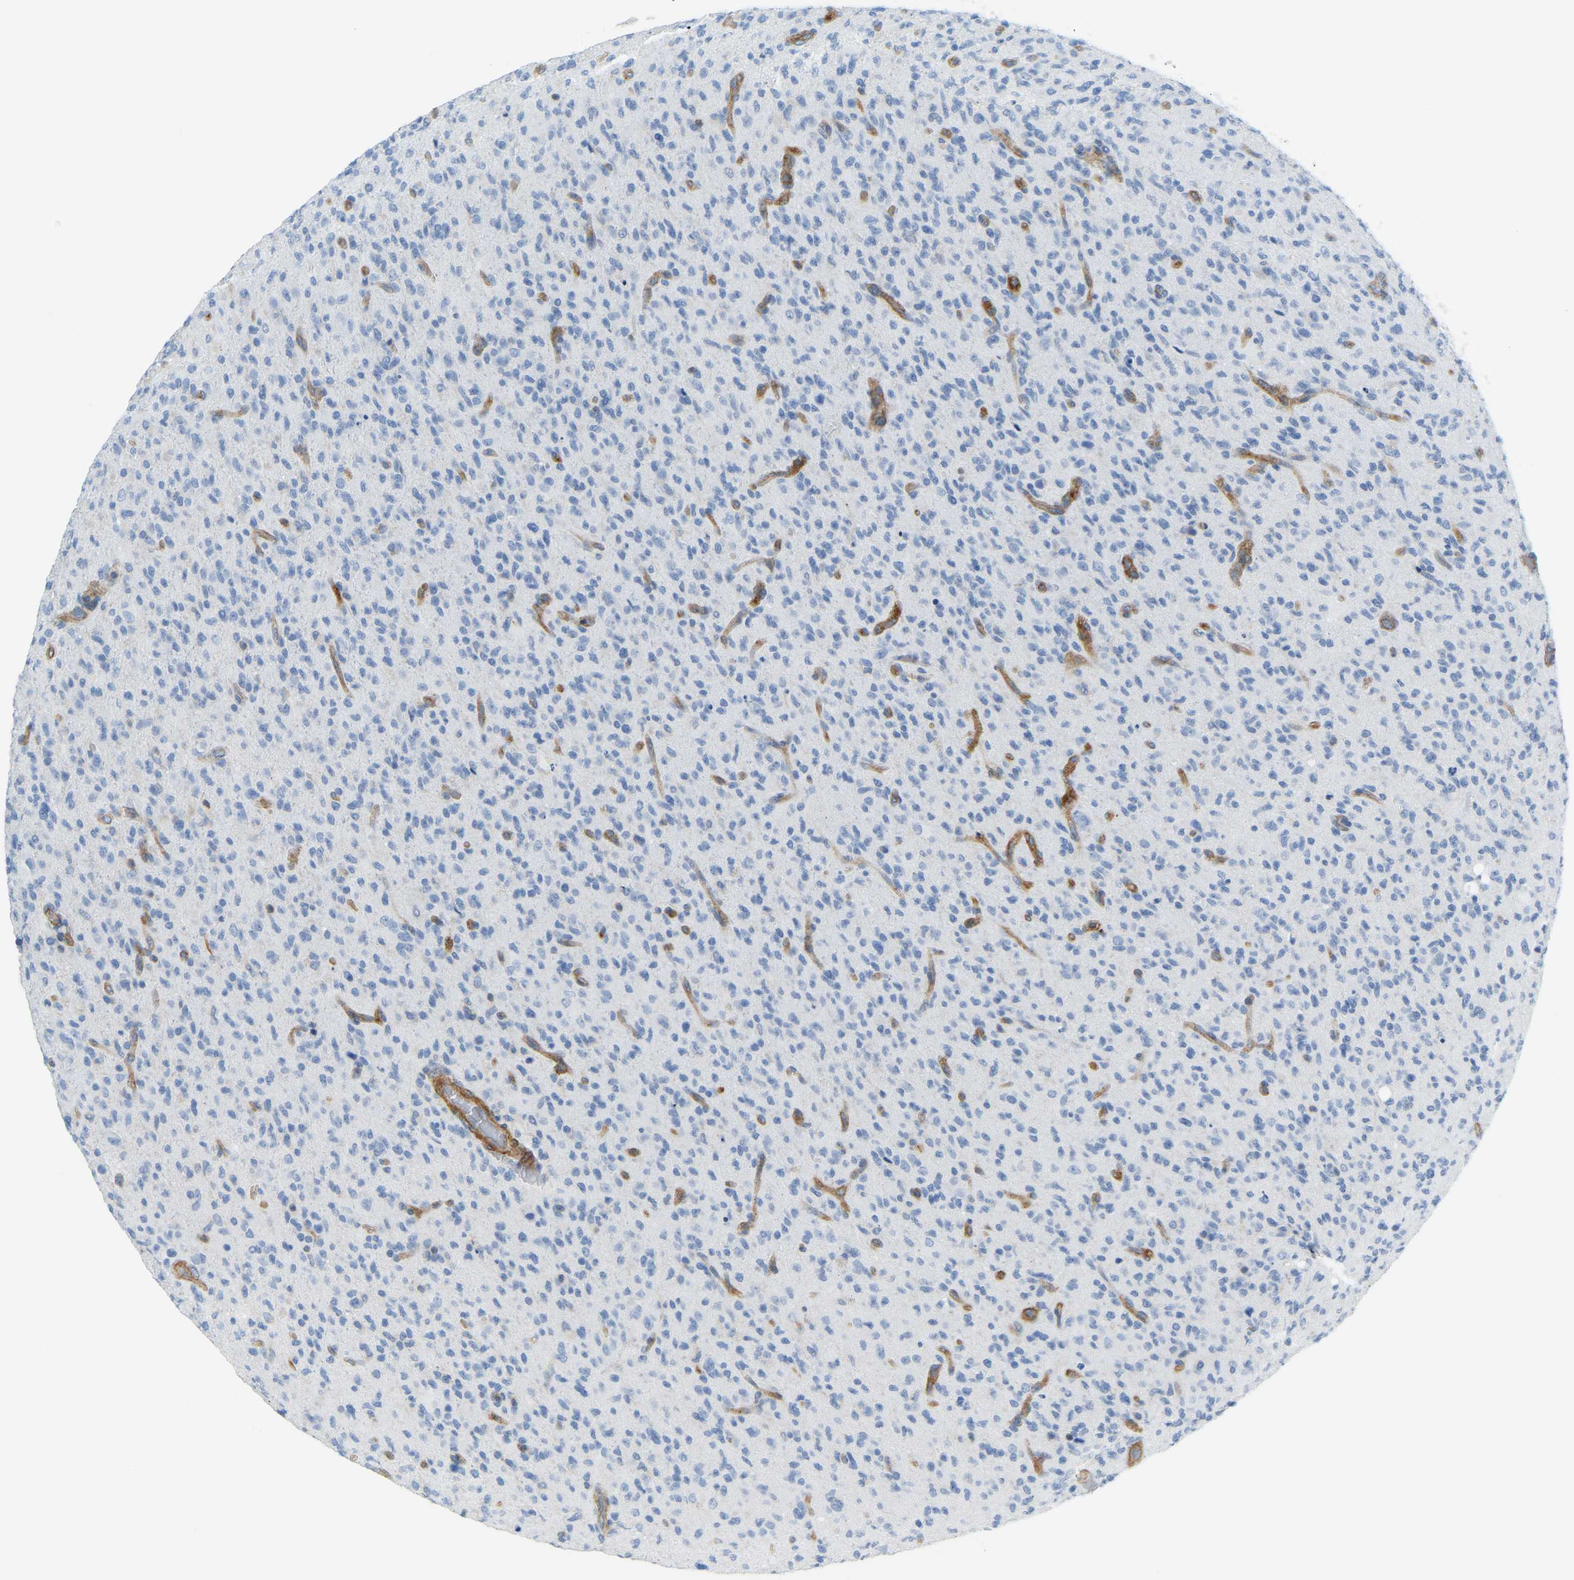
{"staining": {"intensity": "negative", "quantity": "none", "location": "none"}, "tissue": "glioma", "cell_type": "Tumor cells", "image_type": "cancer", "snomed": [{"axis": "morphology", "description": "Glioma, malignant, High grade"}, {"axis": "topography", "description": "Brain"}], "caption": "Glioma was stained to show a protein in brown. There is no significant positivity in tumor cells.", "gene": "MYL3", "patient": {"sex": "male", "age": 71}}